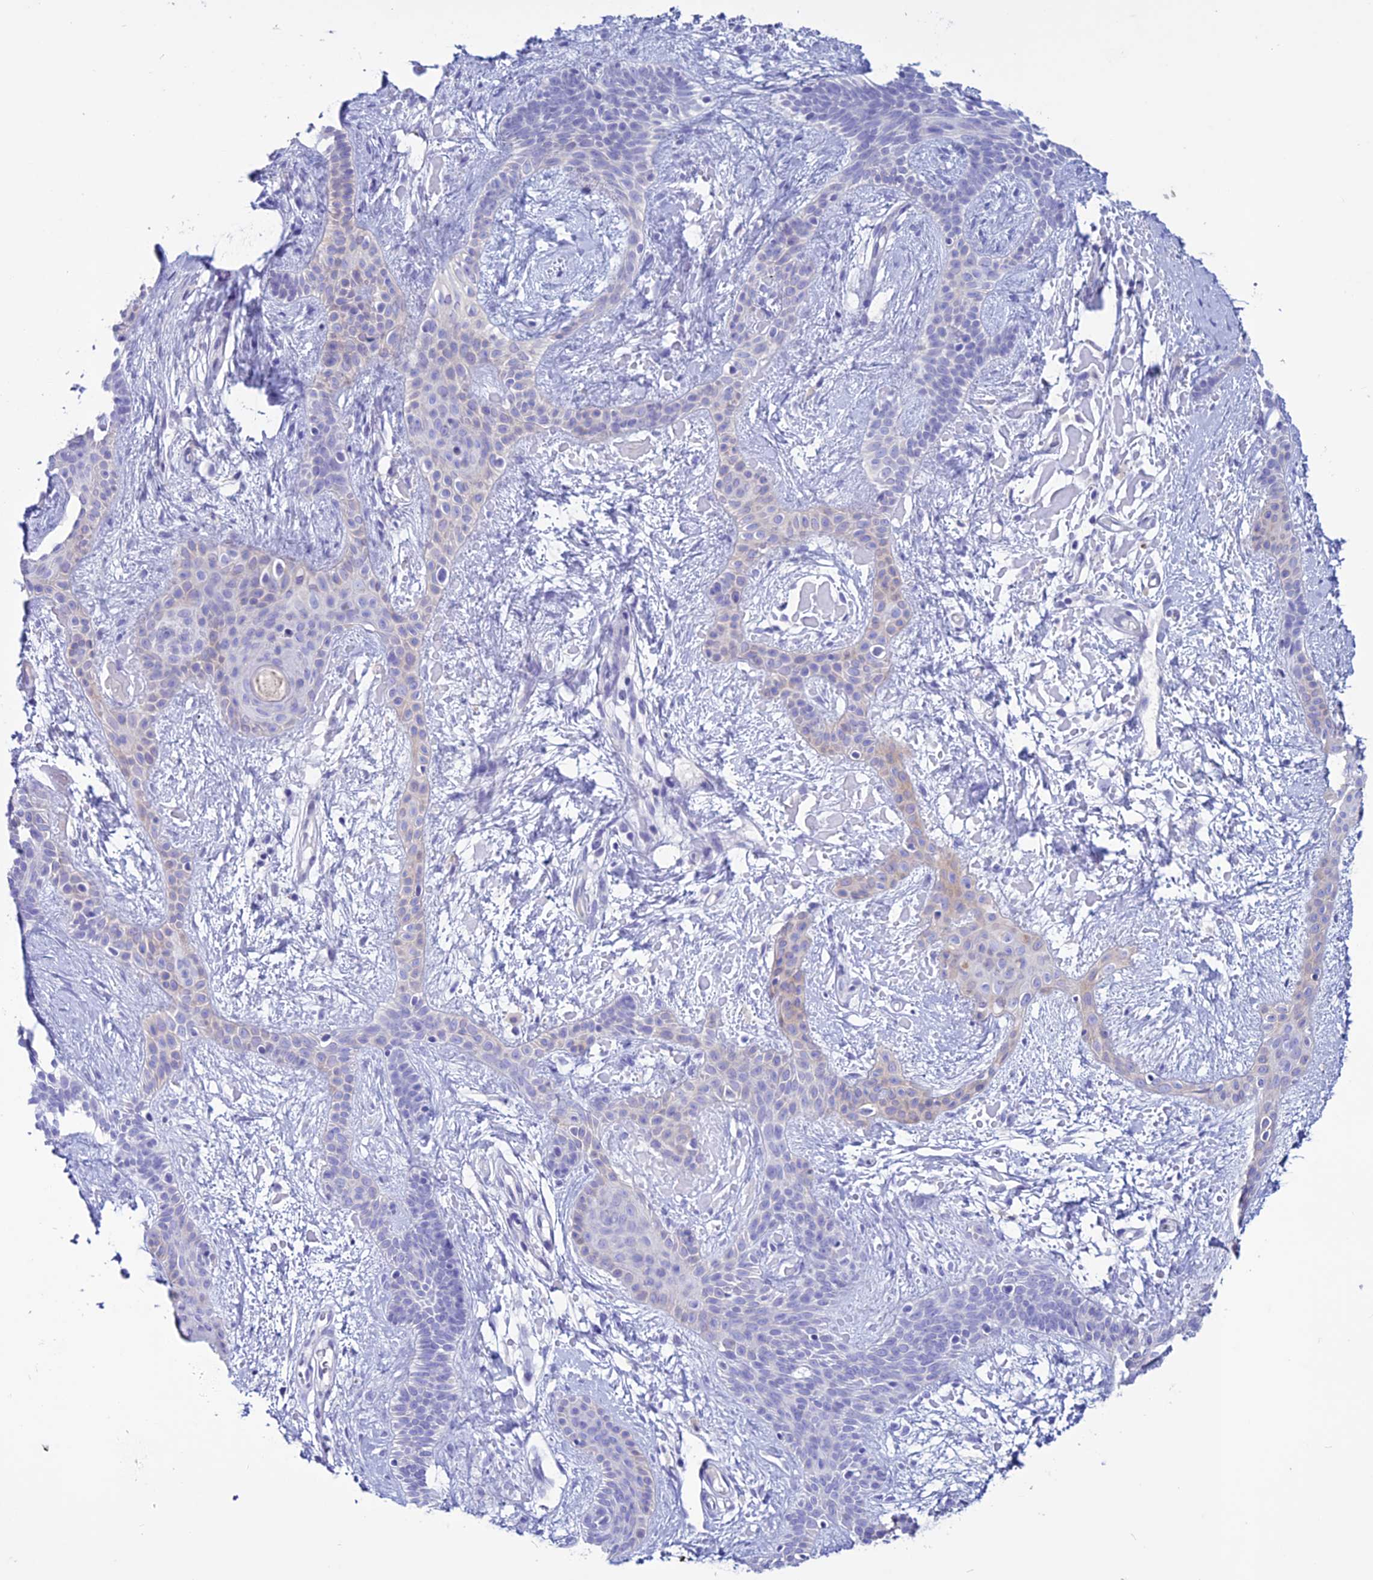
{"staining": {"intensity": "negative", "quantity": "none", "location": "none"}, "tissue": "skin cancer", "cell_type": "Tumor cells", "image_type": "cancer", "snomed": [{"axis": "morphology", "description": "Basal cell carcinoma"}, {"axis": "topography", "description": "Skin"}], "caption": "A high-resolution image shows immunohistochemistry (IHC) staining of skin cancer (basal cell carcinoma), which exhibits no significant staining in tumor cells.", "gene": "CLEC2L", "patient": {"sex": "male", "age": 78}}